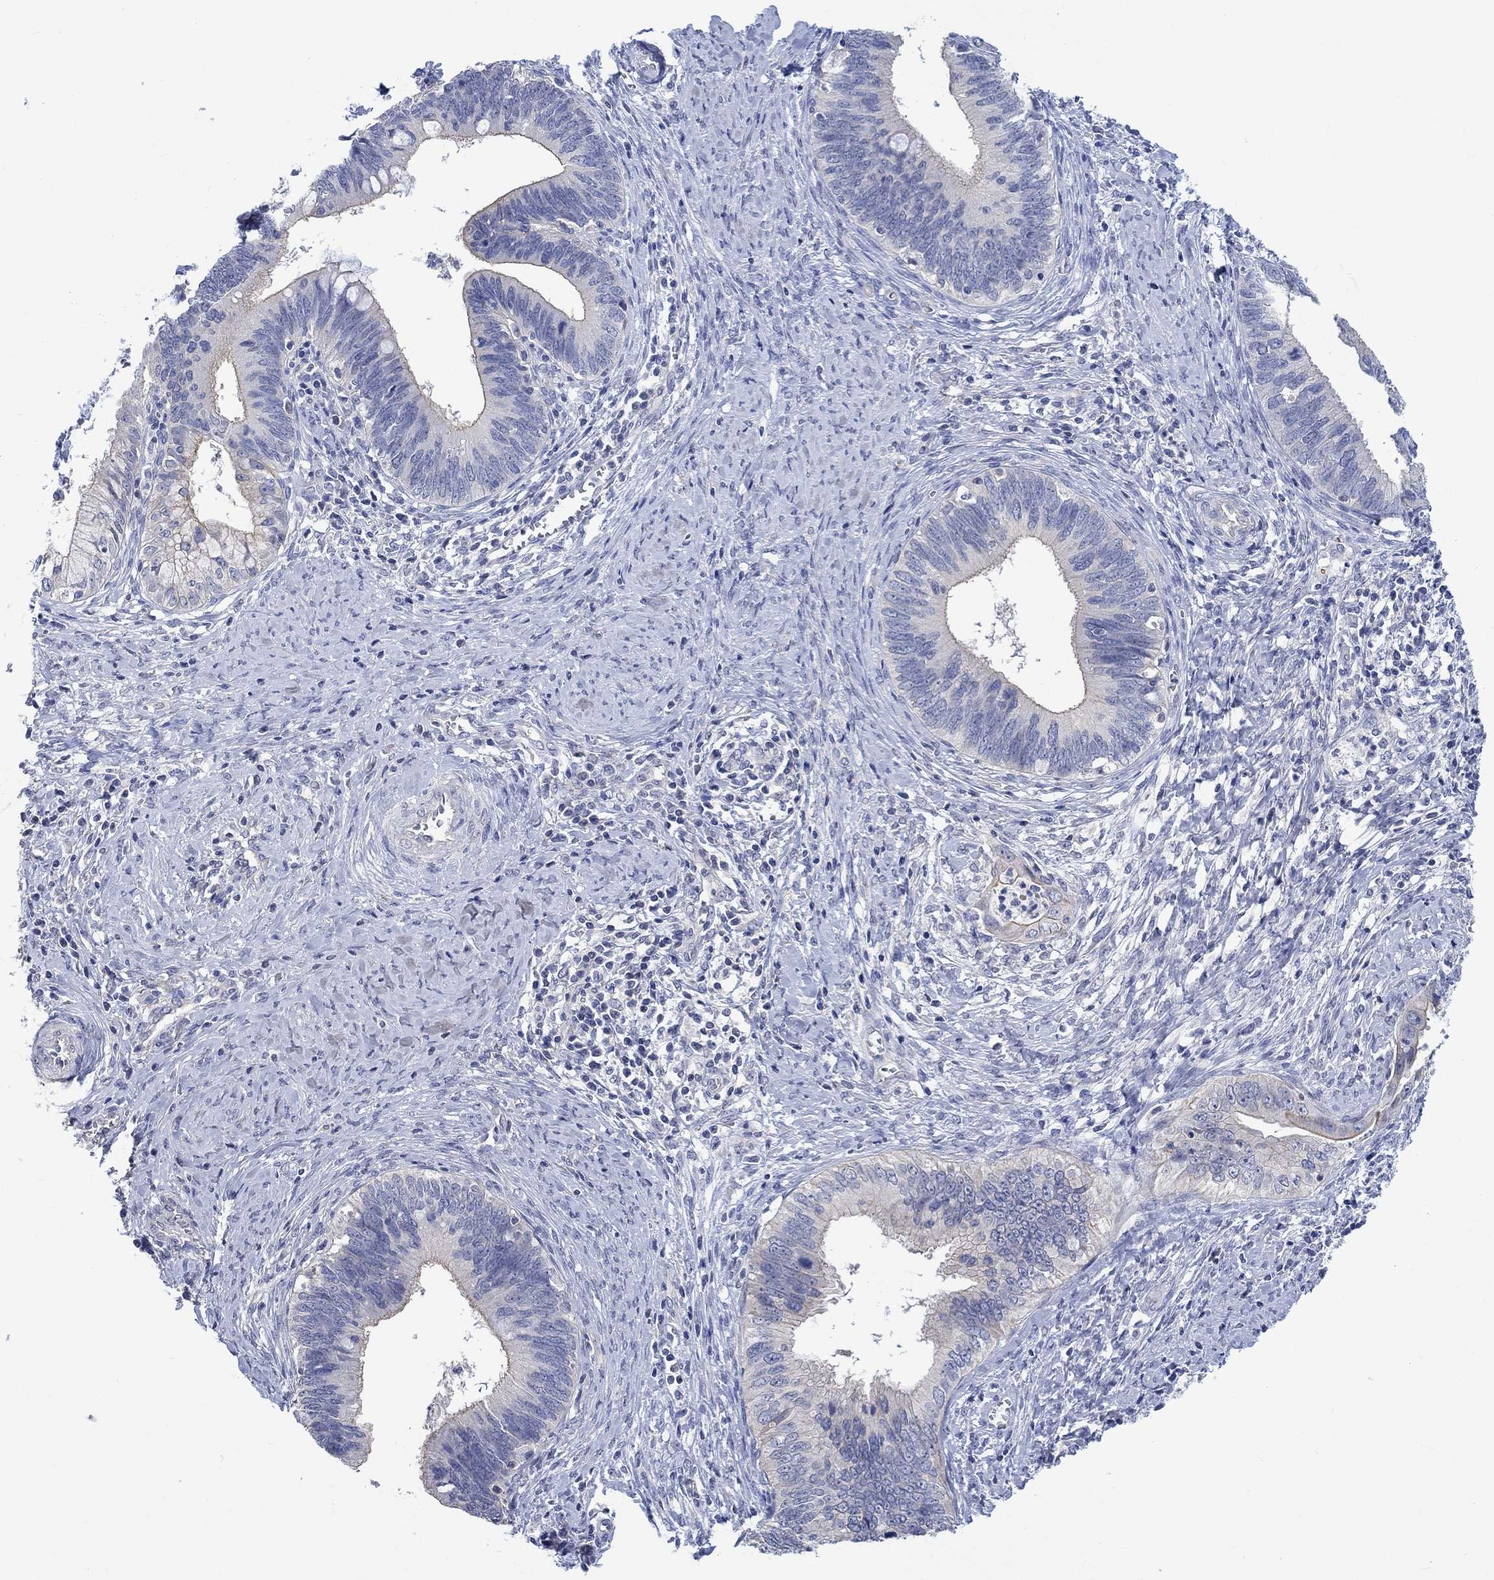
{"staining": {"intensity": "weak", "quantity": "<25%", "location": "cytoplasmic/membranous"}, "tissue": "cervical cancer", "cell_type": "Tumor cells", "image_type": "cancer", "snomed": [{"axis": "morphology", "description": "Adenocarcinoma, NOS"}, {"axis": "topography", "description": "Cervix"}], "caption": "Tumor cells are negative for protein expression in human cervical adenocarcinoma. The staining was performed using DAB (3,3'-diaminobenzidine) to visualize the protein expression in brown, while the nuclei were stained in blue with hematoxylin (Magnification: 20x).", "gene": "AGRP", "patient": {"sex": "female", "age": 42}}